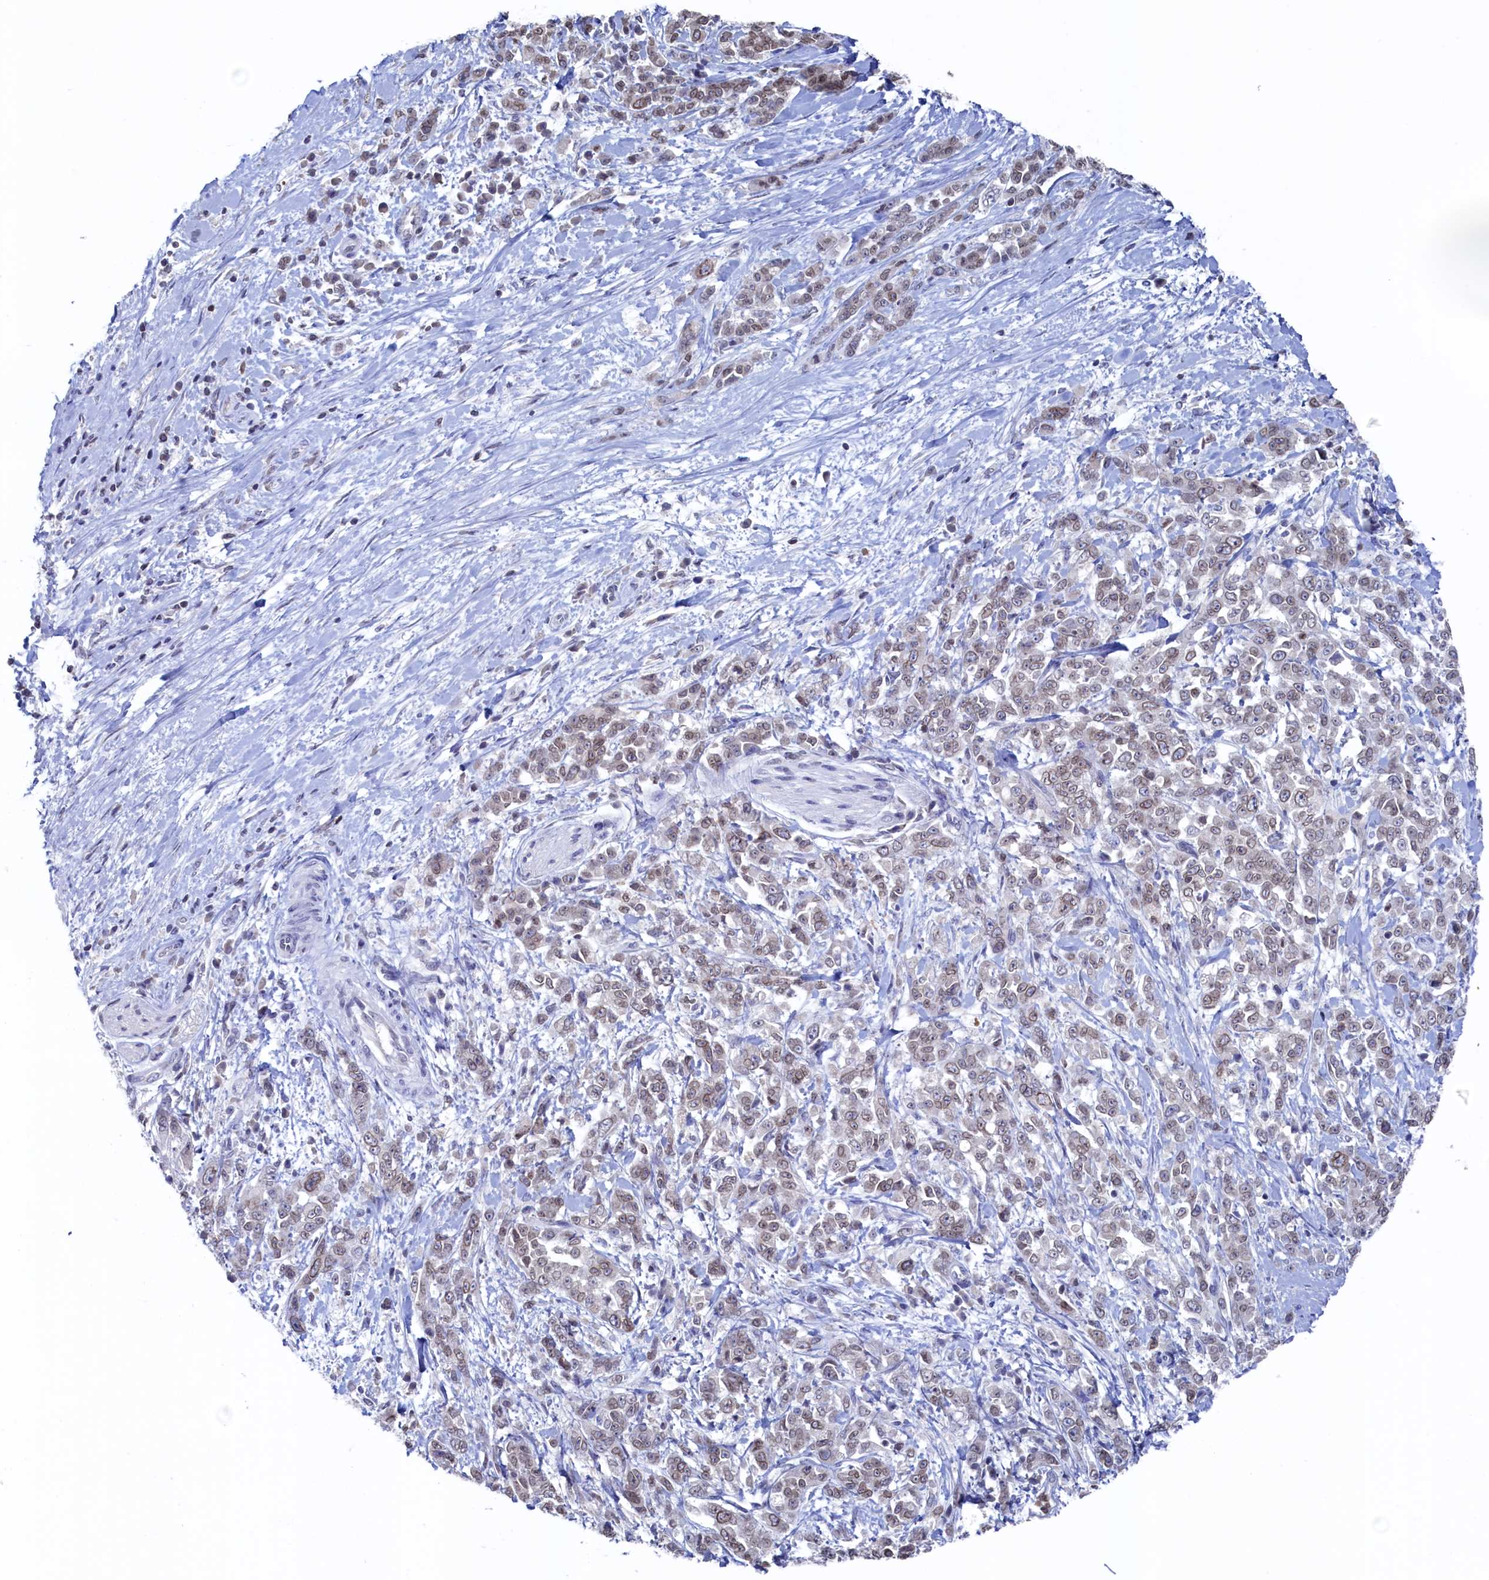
{"staining": {"intensity": "weak", "quantity": ">75%", "location": "nuclear"}, "tissue": "pancreatic cancer", "cell_type": "Tumor cells", "image_type": "cancer", "snomed": [{"axis": "morphology", "description": "Normal tissue, NOS"}, {"axis": "morphology", "description": "Adenocarcinoma, NOS"}, {"axis": "topography", "description": "Pancreas"}], "caption": "Immunohistochemistry (IHC) micrograph of human adenocarcinoma (pancreatic) stained for a protein (brown), which demonstrates low levels of weak nuclear staining in about >75% of tumor cells.", "gene": "C11orf54", "patient": {"sex": "female", "age": 64}}